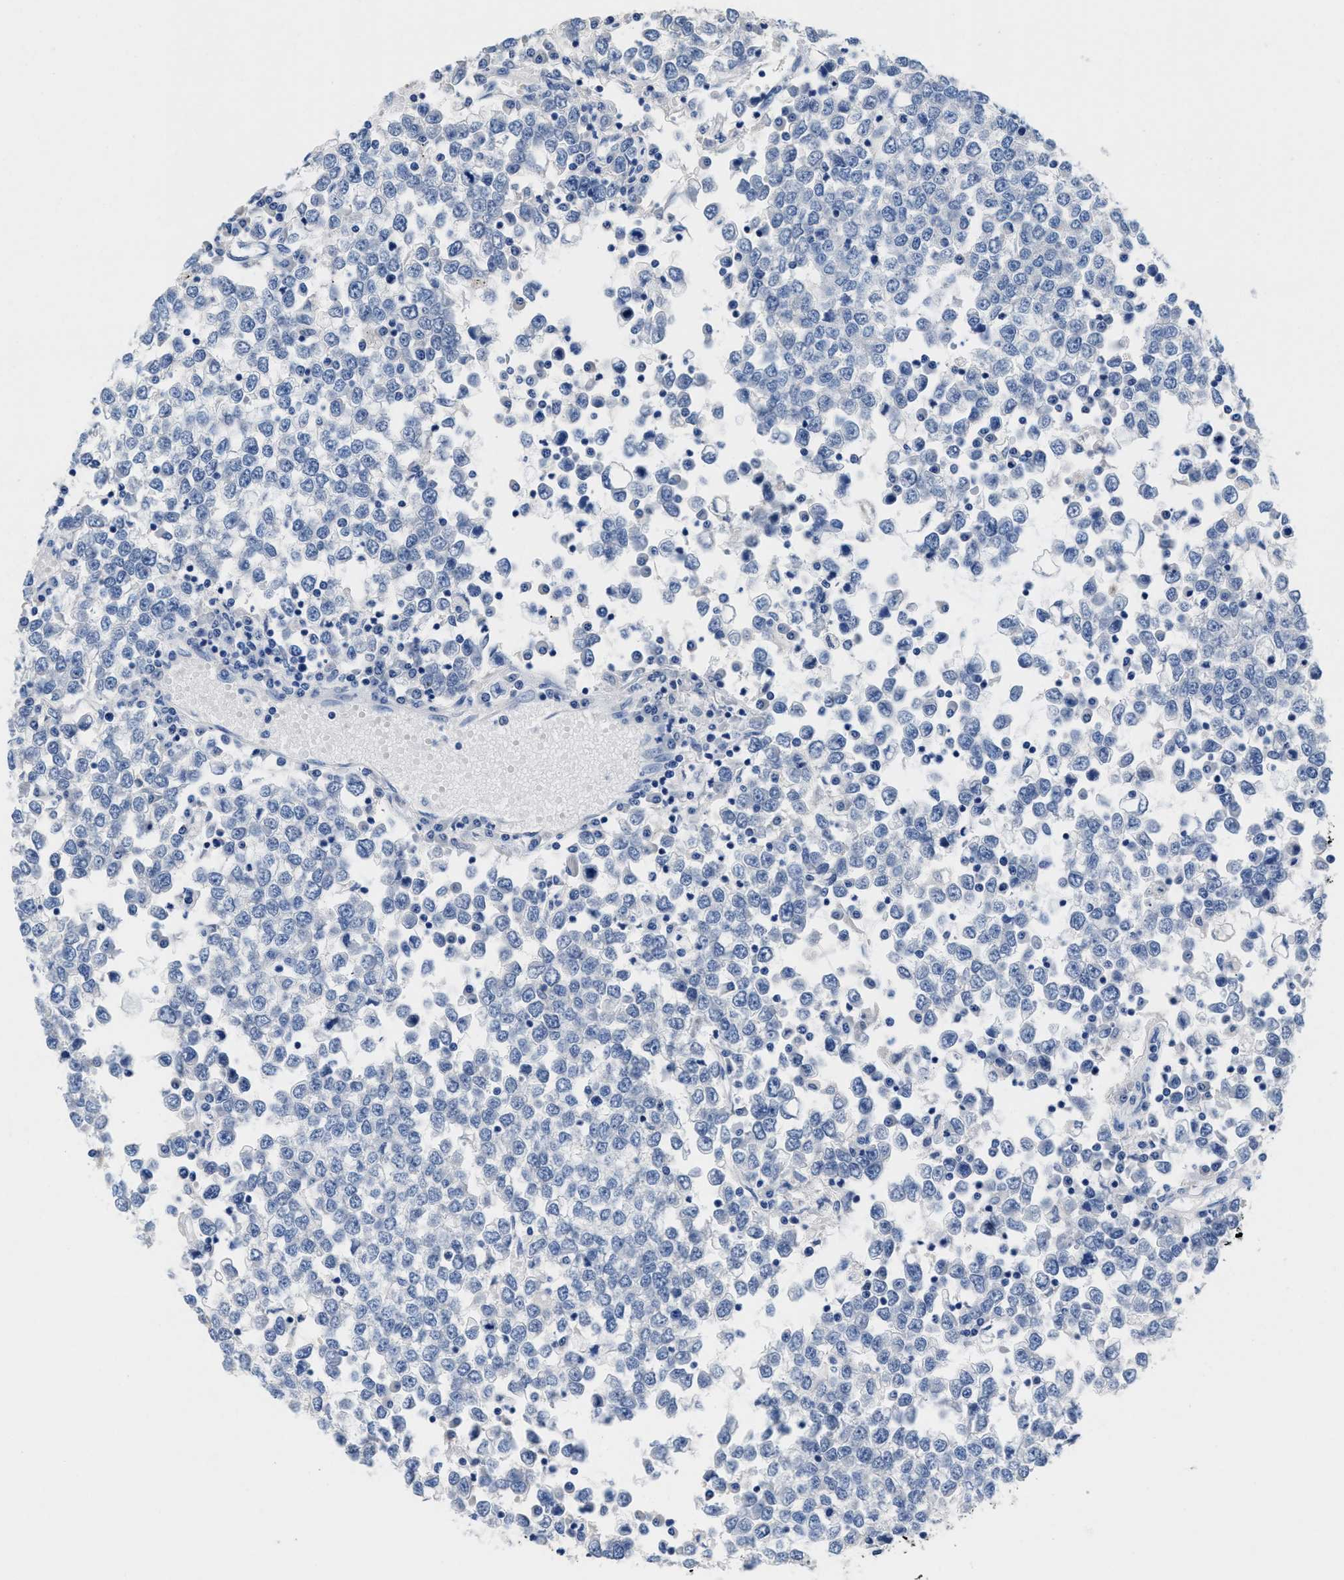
{"staining": {"intensity": "negative", "quantity": "none", "location": "none"}, "tissue": "testis cancer", "cell_type": "Tumor cells", "image_type": "cancer", "snomed": [{"axis": "morphology", "description": "Seminoma, NOS"}, {"axis": "topography", "description": "Testis"}], "caption": "IHC histopathology image of human testis seminoma stained for a protein (brown), which demonstrates no staining in tumor cells.", "gene": "SLFN13", "patient": {"sex": "male", "age": 65}}